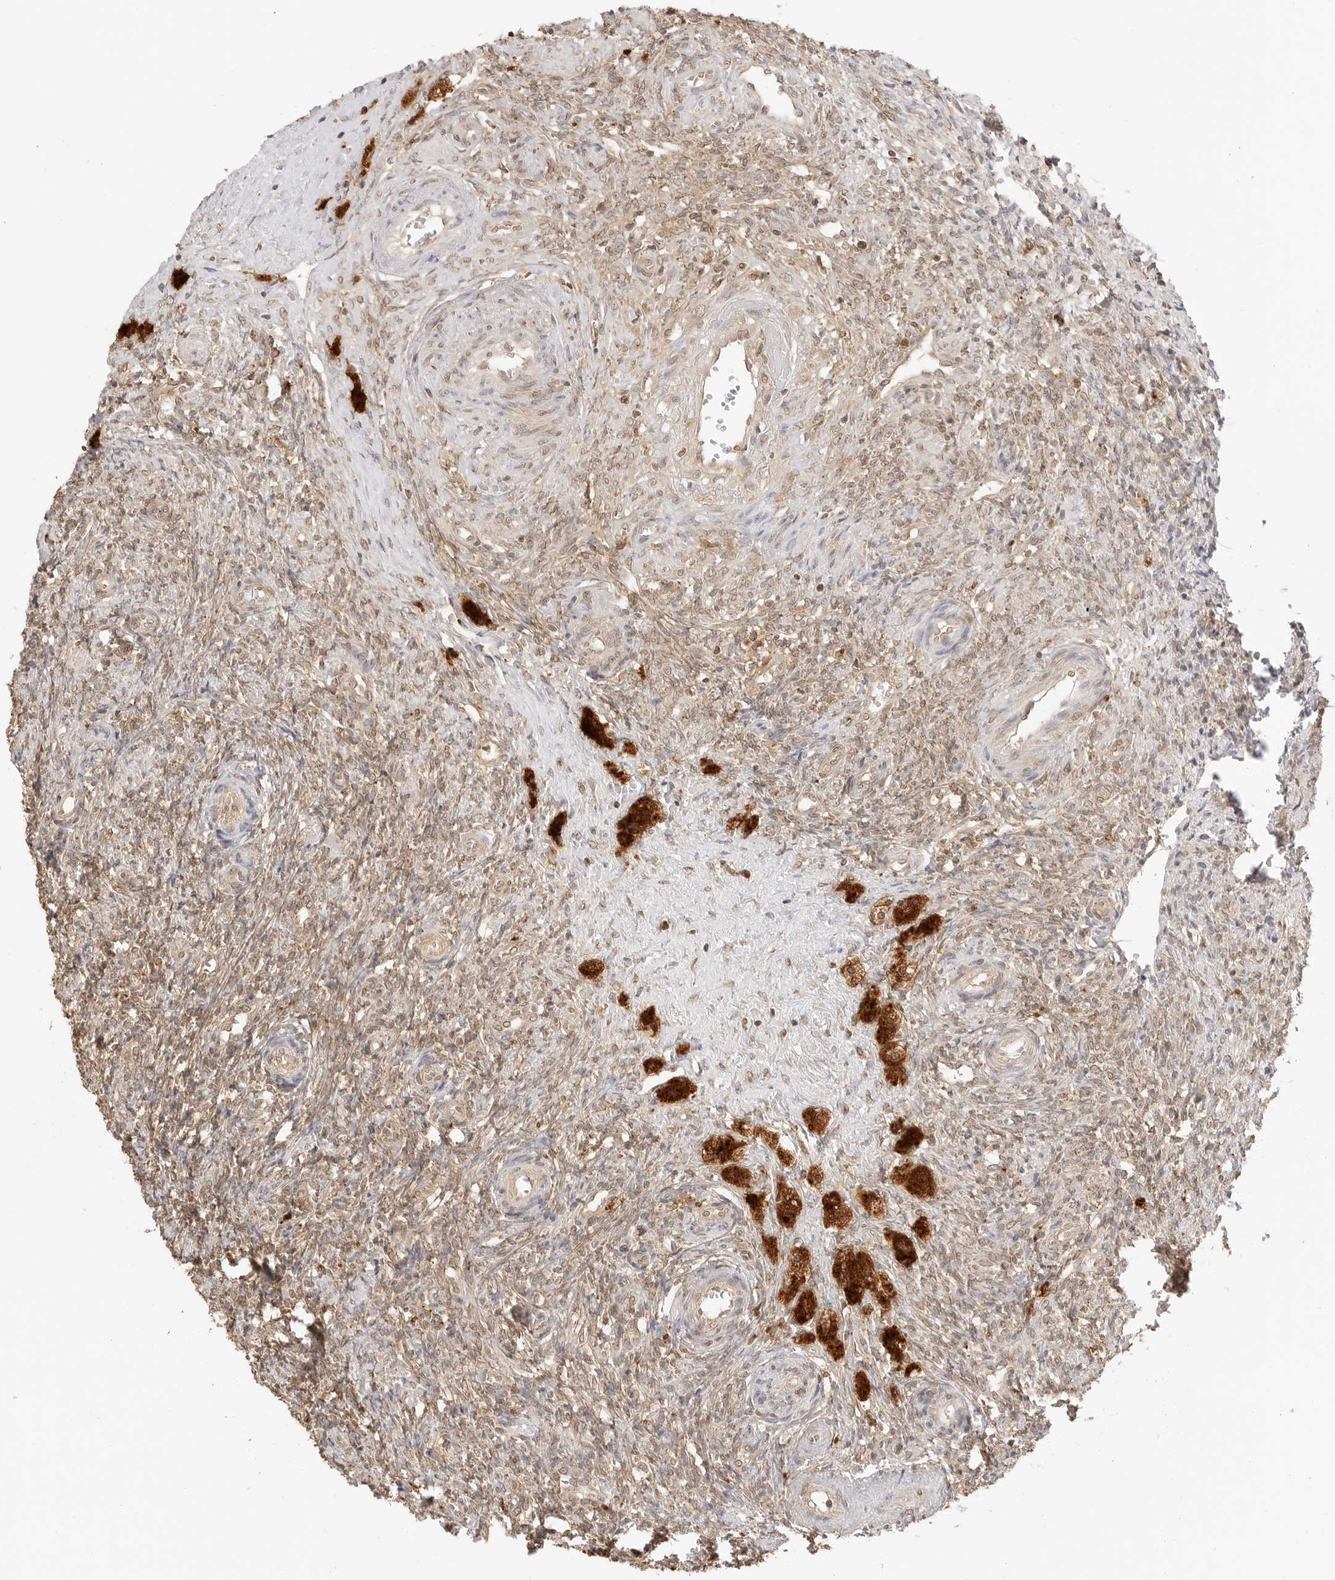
{"staining": {"intensity": "weak", "quantity": ">75%", "location": "cytoplasmic/membranous"}, "tissue": "ovary", "cell_type": "Ovarian stroma cells", "image_type": "normal", "snomed": [{"axis": "morphology", "description": "Normal tissue, NOS"}, {"axis": "topography", "description": "Ovary"}], "caption": "About >75% of ovarian stroma cells in unremarkable human ovary display weak cytoplasmic/membranous protein positivity as visualized by brown immunohistochemical staining.", "gene": "EPHA1", "patient": {"sex": "female", "age": 41}}